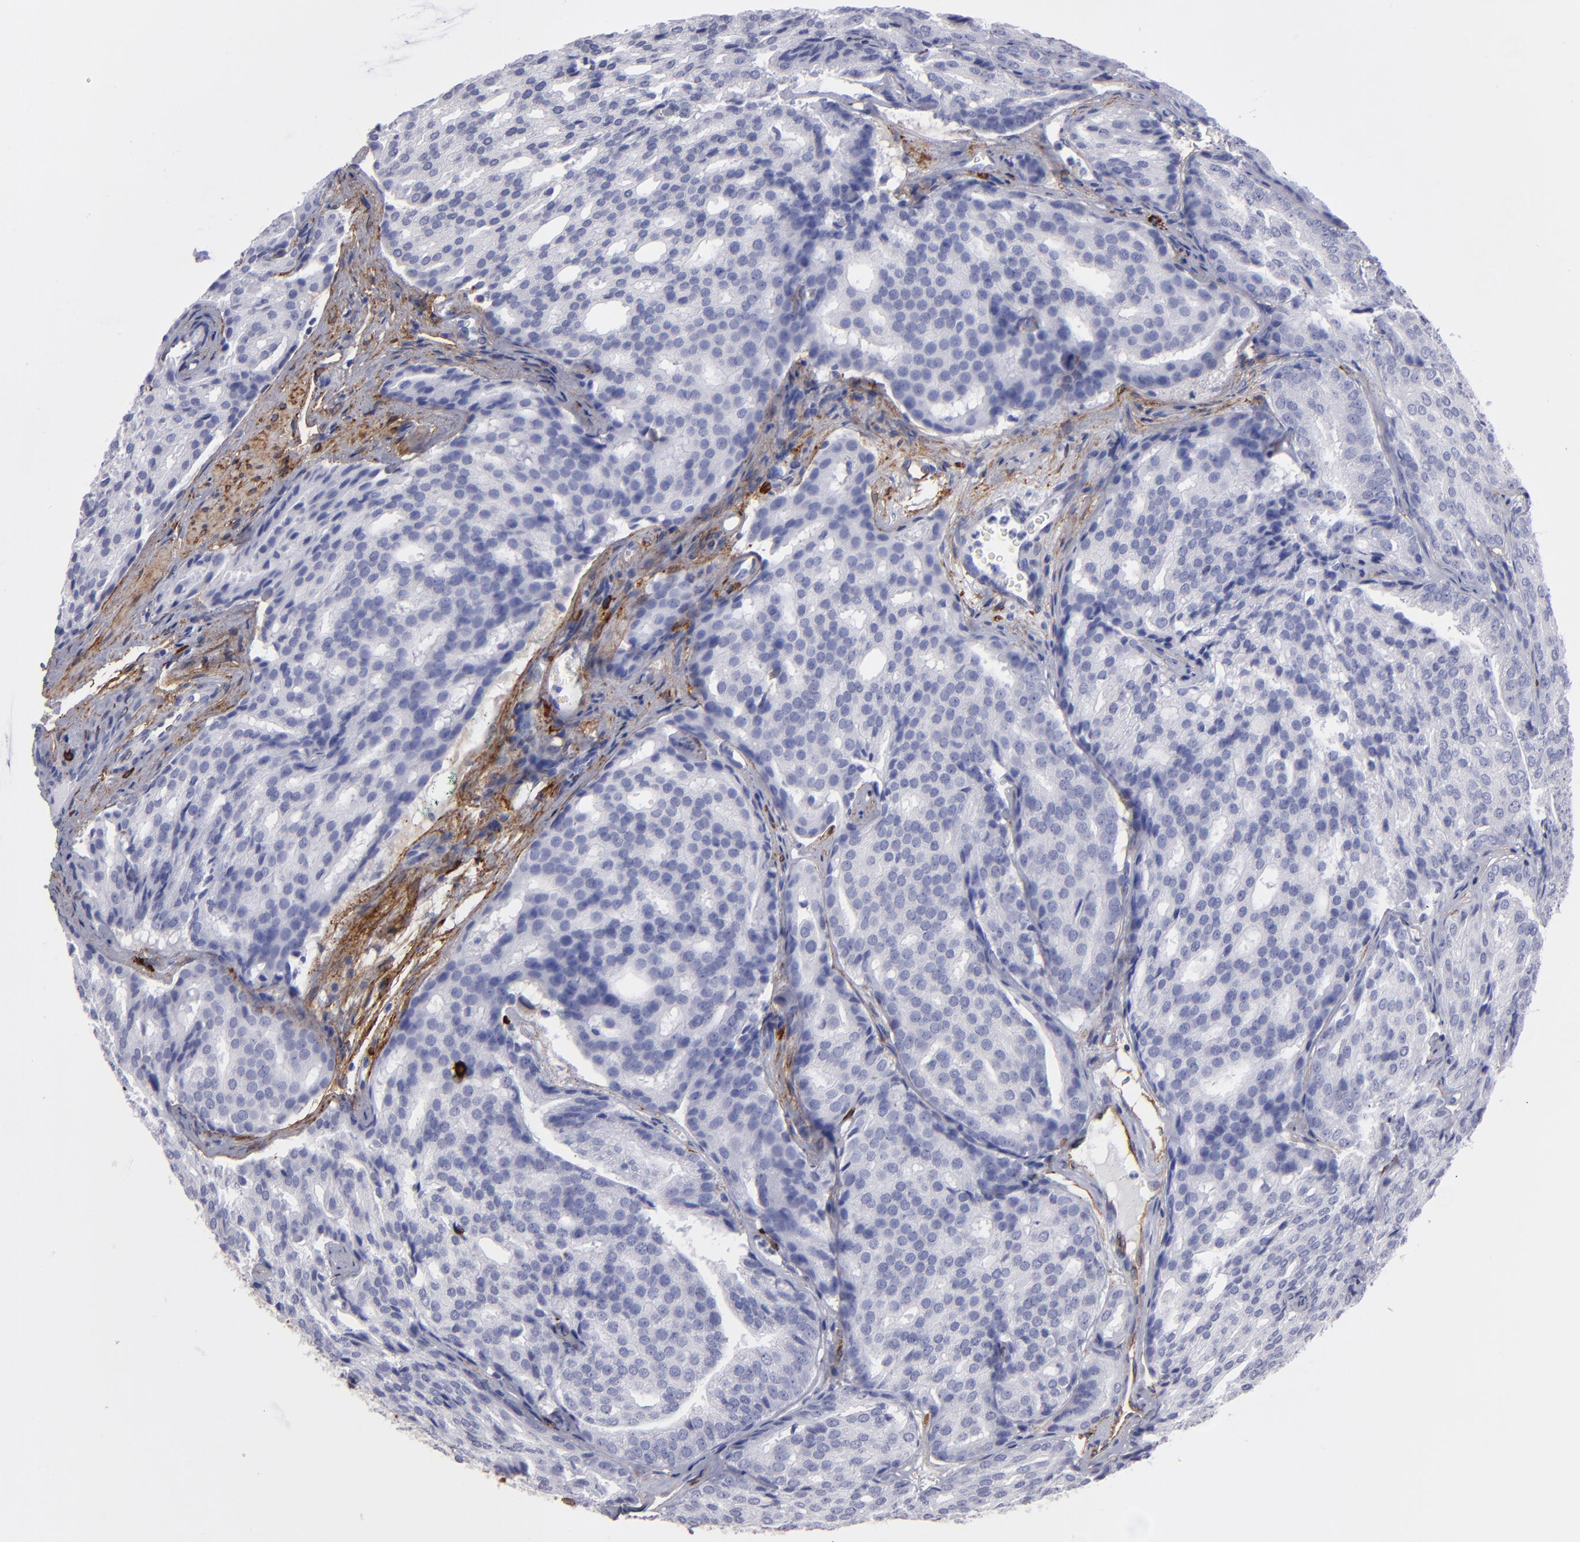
{"staining": {"intensity": "negative", "quantity": "none", "location": "none"}, "tissue": "prostate cancer", "cell_type": "Tumor cells", "image_type": "cancer", "snomed": [{"axis": "morphology", "description": "Adenocarcinoma, High grade"}, {"axis": "topography", "description": "Prostate"}], "caption": "The histopathology image reveals no staining of tumor cells in prostate cancer (adenocarcinoma (high-grade)).", "gene": "AHNAK2", "patient": {"sex": "male", "age": 64}}